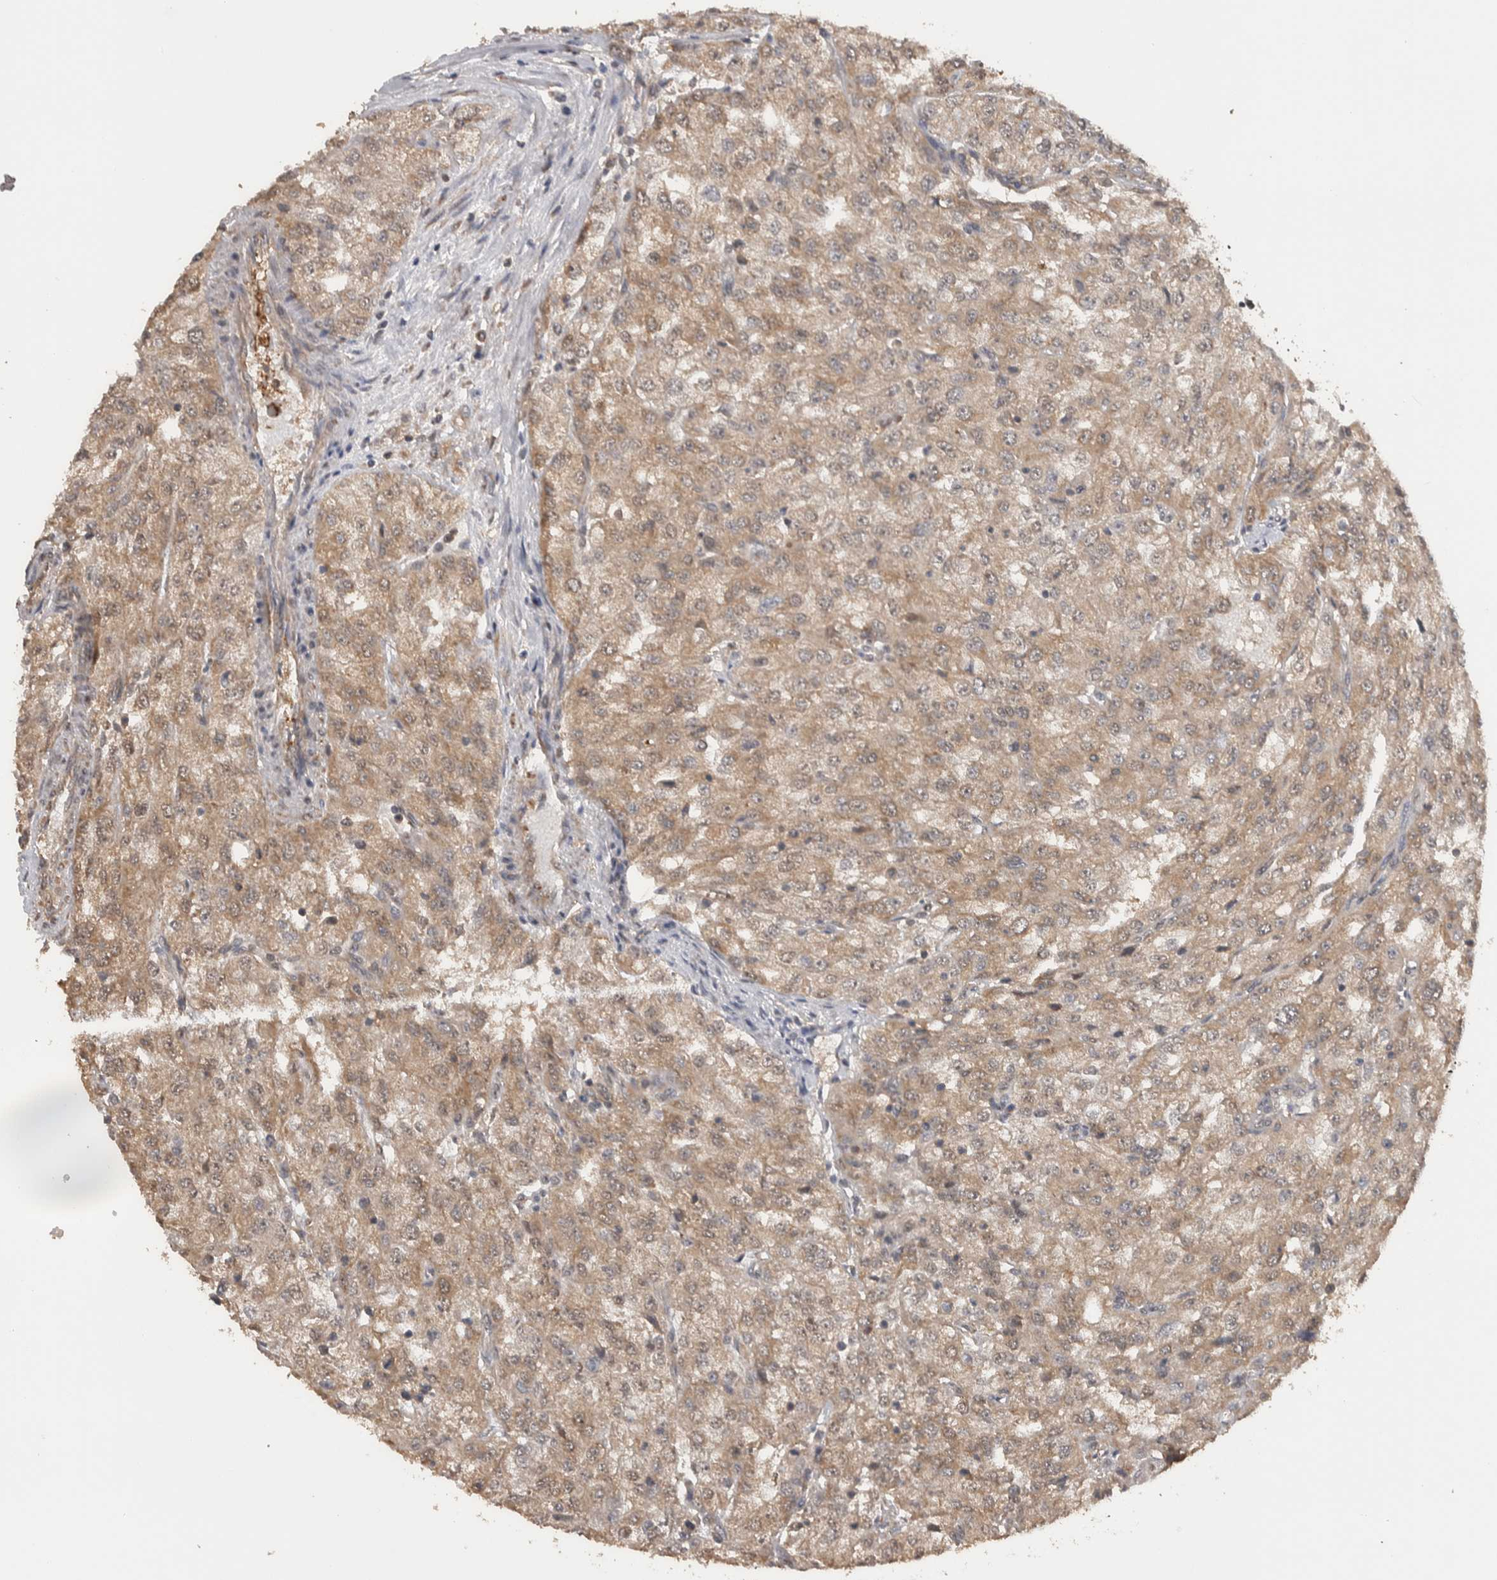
{"staining": {"intensity": "moderate", "quantity": ">75%", "location": "cytoplasmic/membranous"}, "tissue": "renal cancer", "cell_type": "Tumor cells", "image_type": "cancer", "snomed": [{"axis": "morphology", "description": "Adenocarcinoma, NOS"}, {"axis": "topography", "description": "Kidney"}], "caption": "An image of adenocarcinoma (renal) stained for a protein exhibits moderate cytoplasmic/membranous brown staining in tumor cells.", "gene": "DVL2", "patient": {"sex": "female", "age": 54}}